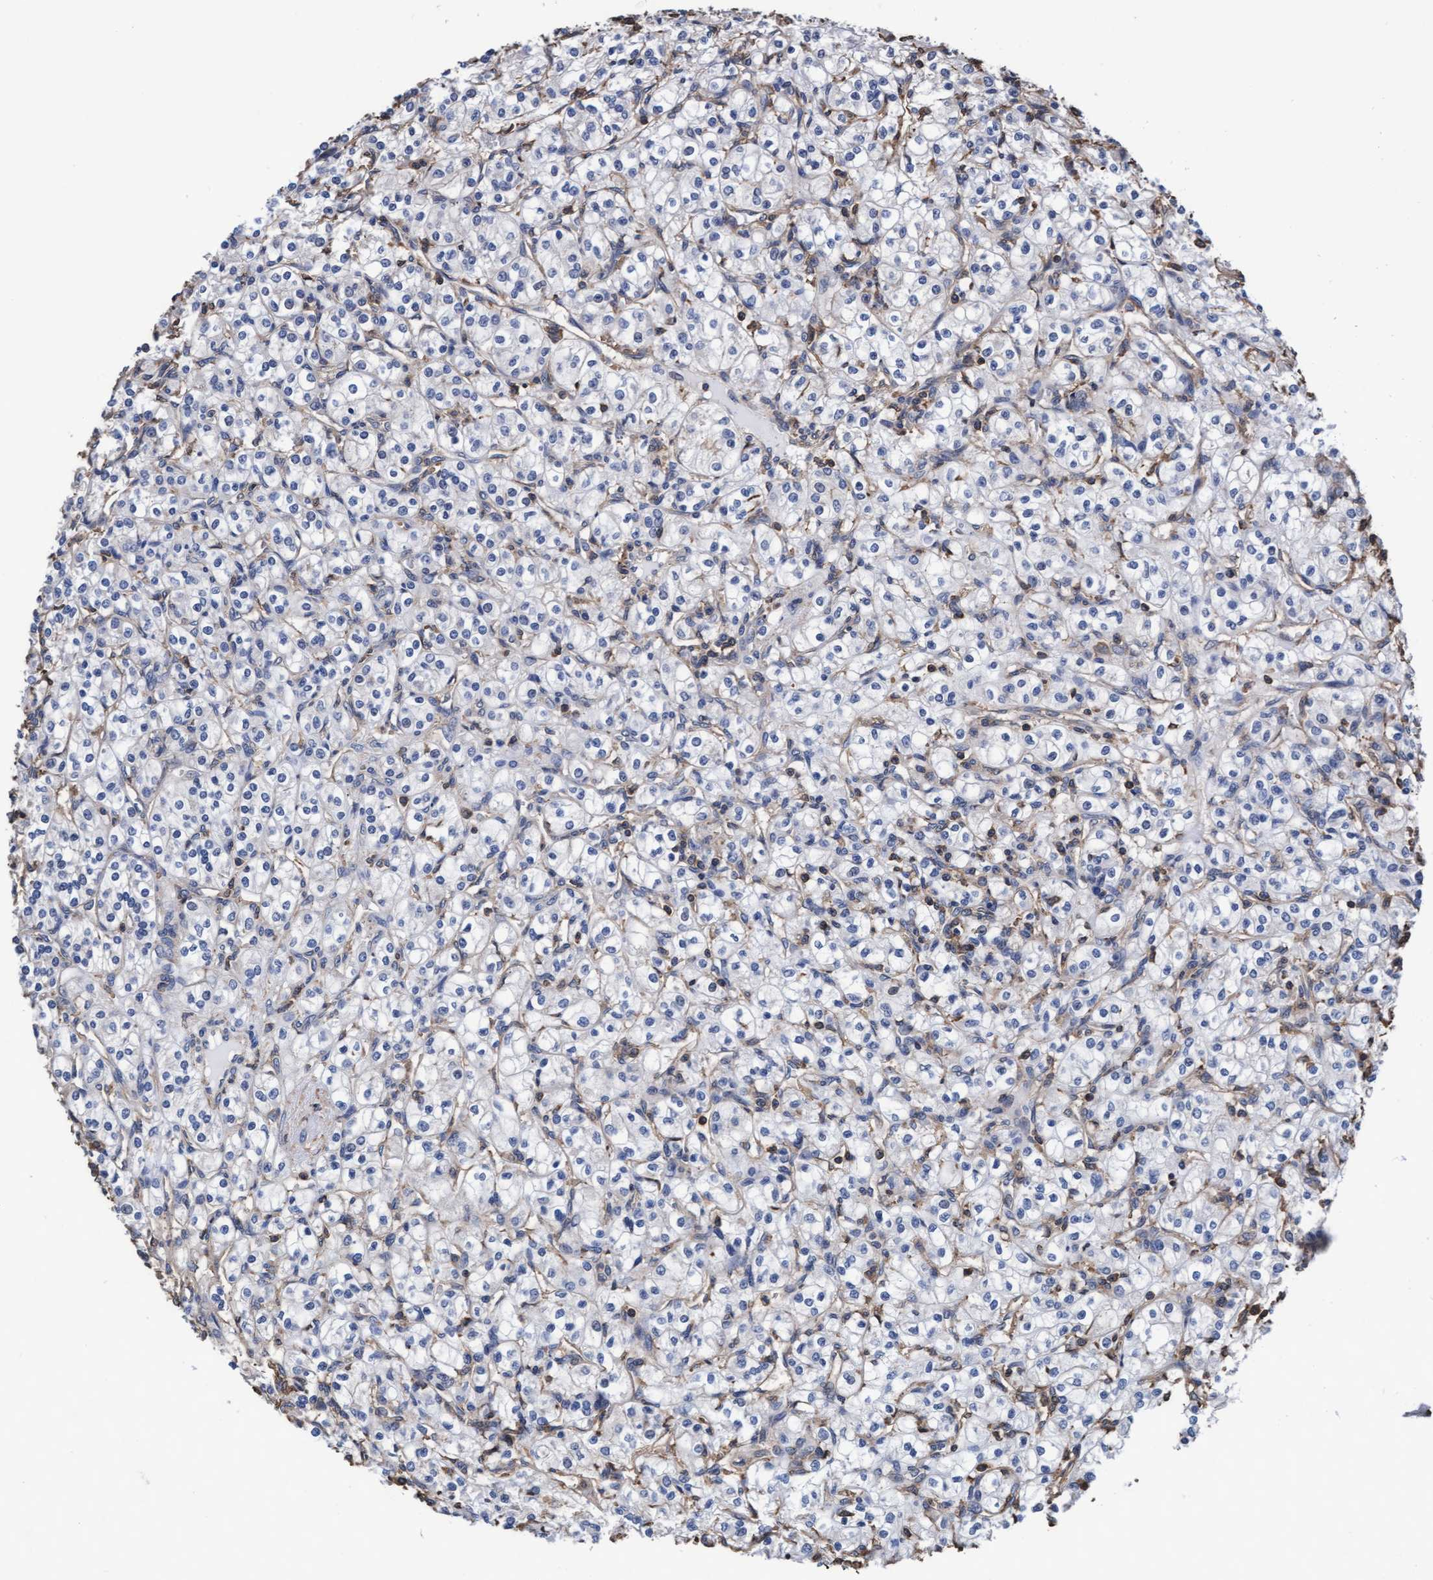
{"staining": {"intensity": "negative", "quantity": "none", "location": "none"}, "tissue": "renal cancer", "cell_type": "Tumor cells", "image_type": "cancer", "snomed": [{"axis": "morphology", "description": "Adenocarcinoma, NOS"}, {"axis": "topography", "description": "Kidney"}], "caption": "Renal adenocarcinoma was stained to show a protein in brown. There is no significant staining in tumor cells.", "gene": "GRHPR", "patient": {"sex": "male", "age": 77}}